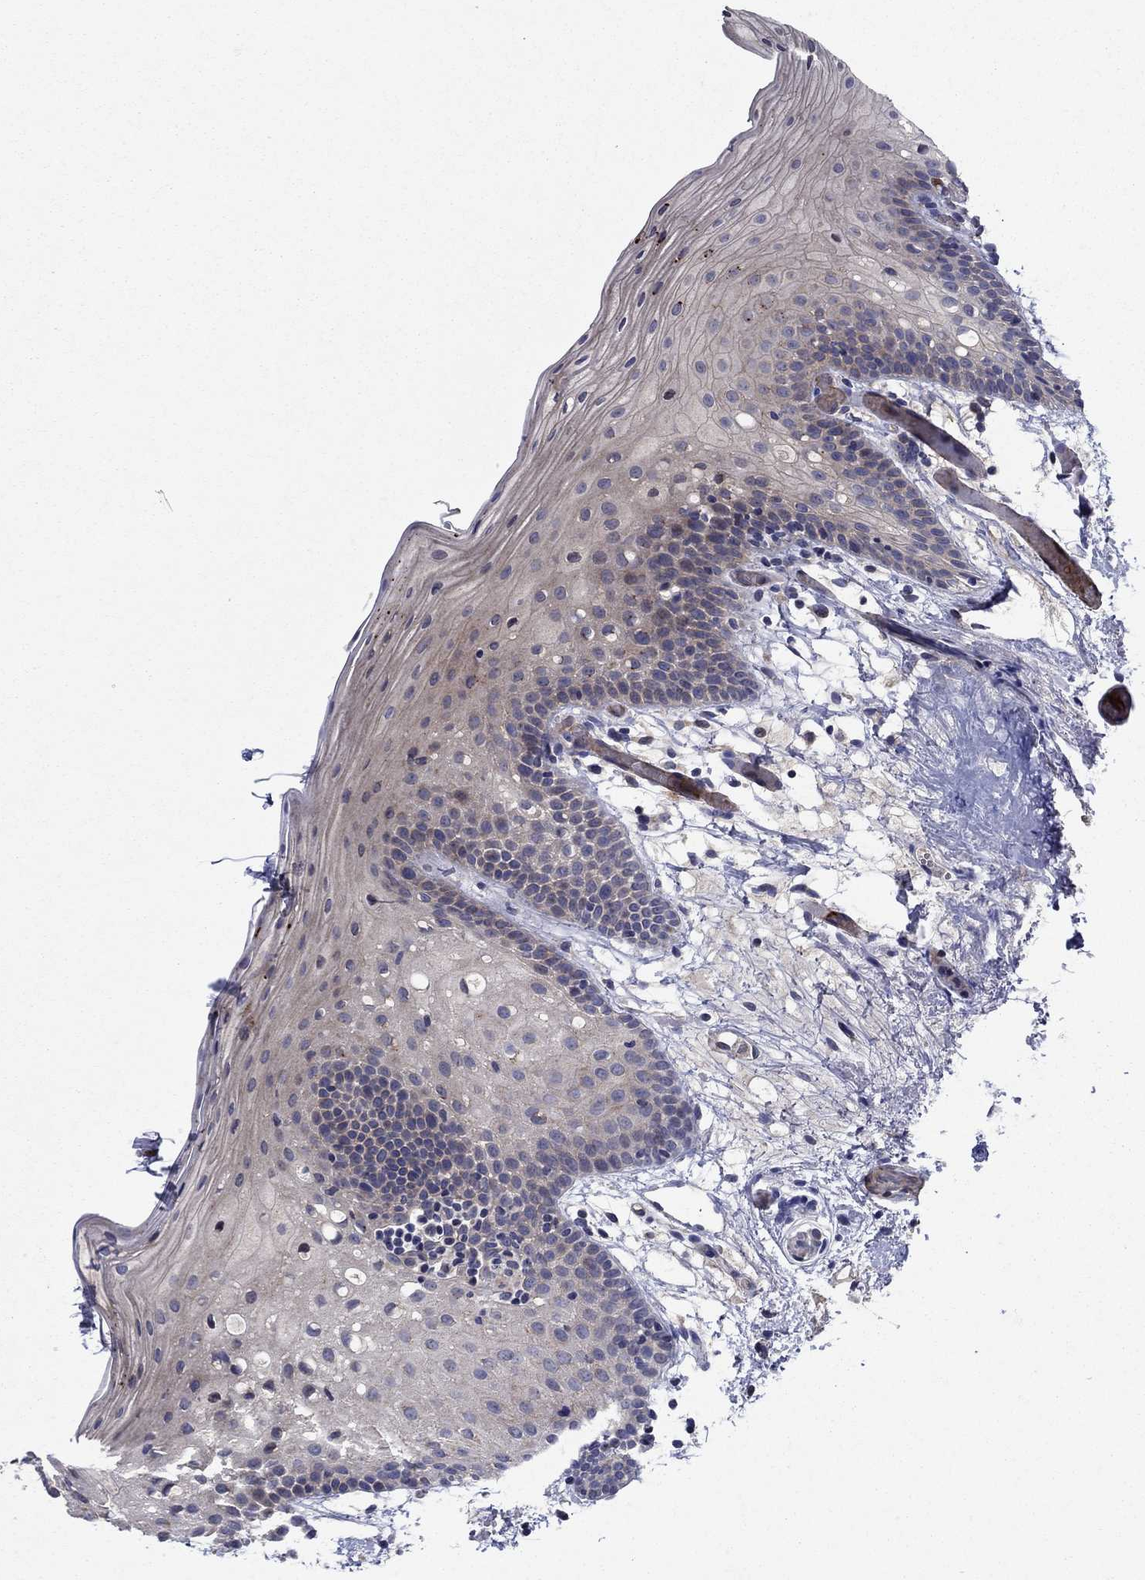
{"staining": {"intensity": "moderate", "quantity": "<25%", "location": "cytoplasmic/membranous"}, "tissue": "oral mucosa", "cell_type": "Squamous epithelial cells", "image_type": "normal", "snomed": [{"axis": "morphology", "description": "Normal tissue, NOS"}, {"axis": "topography", "description": "Oral tissue"}, {"axis": "topography", "description": "Tounge, NOS"}], "caption": "Benign oral mucosa shows moderate cytoplasmic/membranous positivity in about <25% of squamous epithelial cells.", "gene": "SLC7A1", "patient": {"sex": "female", "age": 83}}